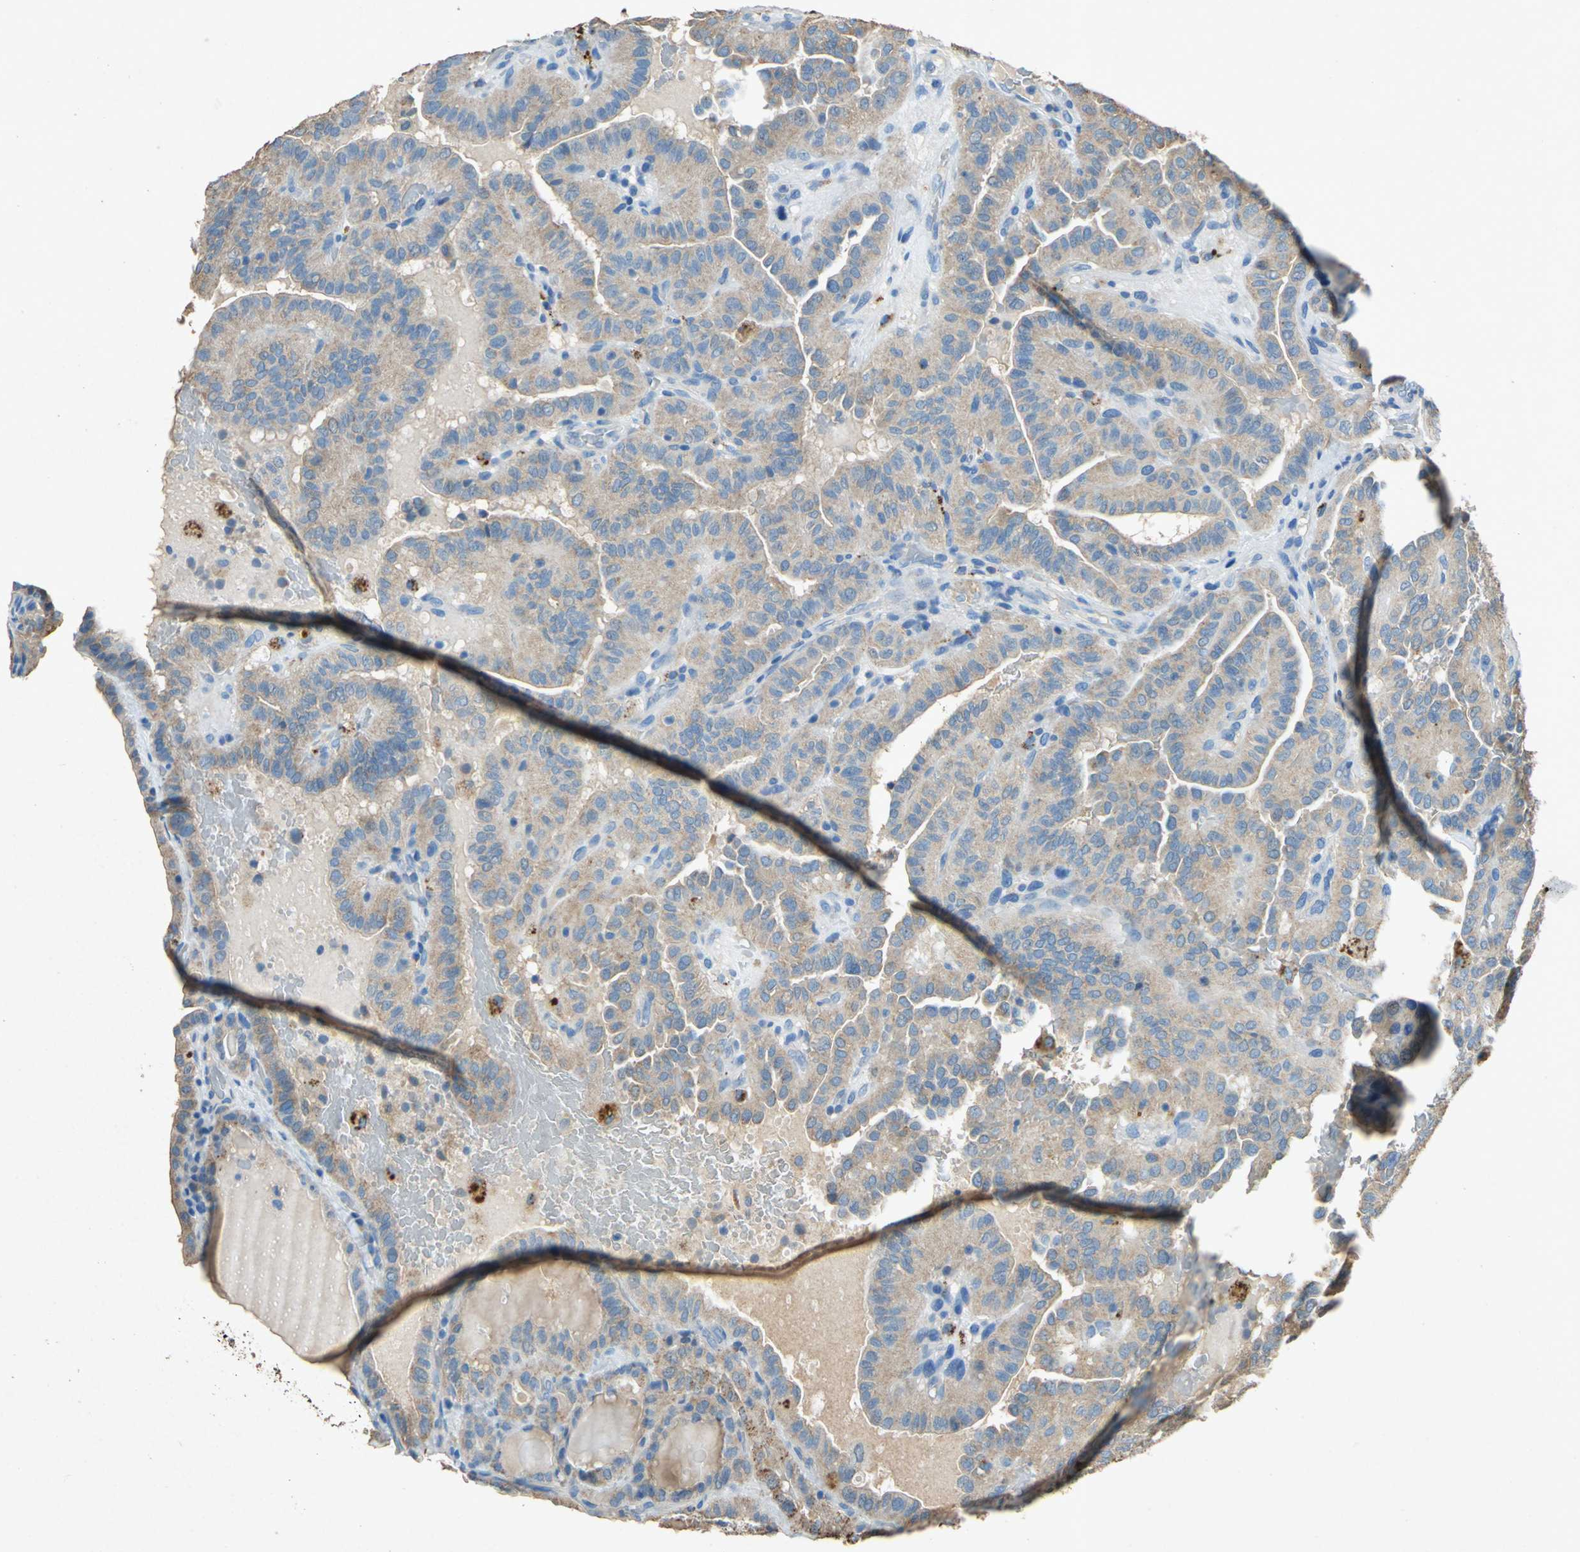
{"staining": {"intensity": "moderate", "quantity": ">75%", "location": "cytoplasmic/membranous"}, "tissue": "thyroid cancer", "cell_type": "Tumor cells", "image_type": "cancer", "snomed": [{"axis": "morphology", "description": "Papillary adenocarcinoma, NOS"}, {"axis": "topography", "description": "Thyroid gland"}], "caption": "Human thyroid cancer stained for a protein (brown) exhibits moderate cytoplasmic/membranous positive positivity in about >75% of tumor cells.", "gene": "ADAMTS5", "patient": {"sex": "male", "age": 77}}